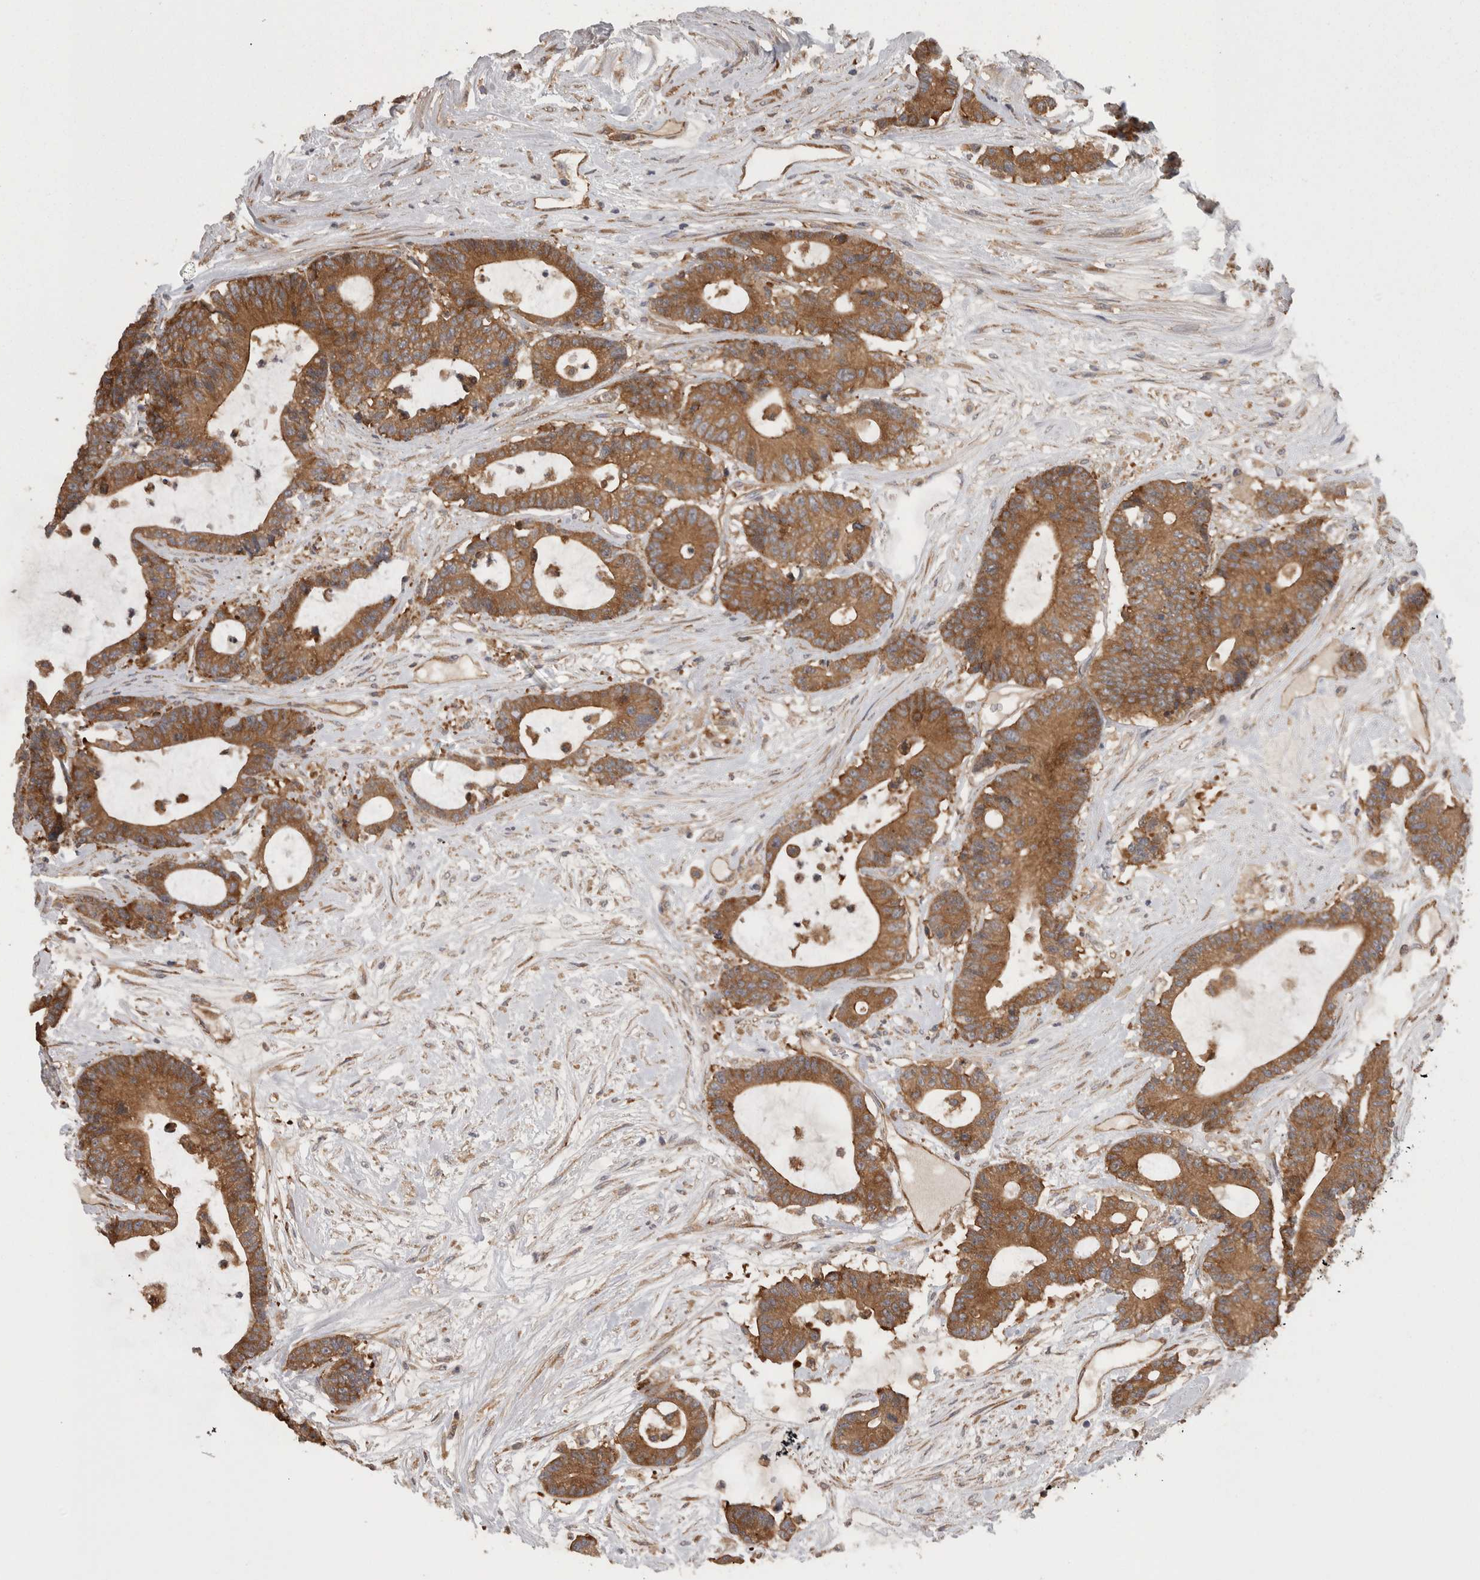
{"staining": {"intensity": "moderate", "quantity": ">75%", "location": "cytoplasmic/membranous"}, "tissue": "colorectal cancer", "cell_type": "Tumor cells", "image_type": "cancer", "snomed": [{"axis": "morphology", "description": "Adenocarcinoma, NOS"}, {"axis": "topography", "description": "Colon"}], "caption": "IHC of adenocarcinoma (colorectal) reveals medium levels of moderate cytoplasmic/membranous positivity in approximately >75% of tumor cells.", "gene": "SMCR8", "patient": {"sex": "female", "age": 84}}